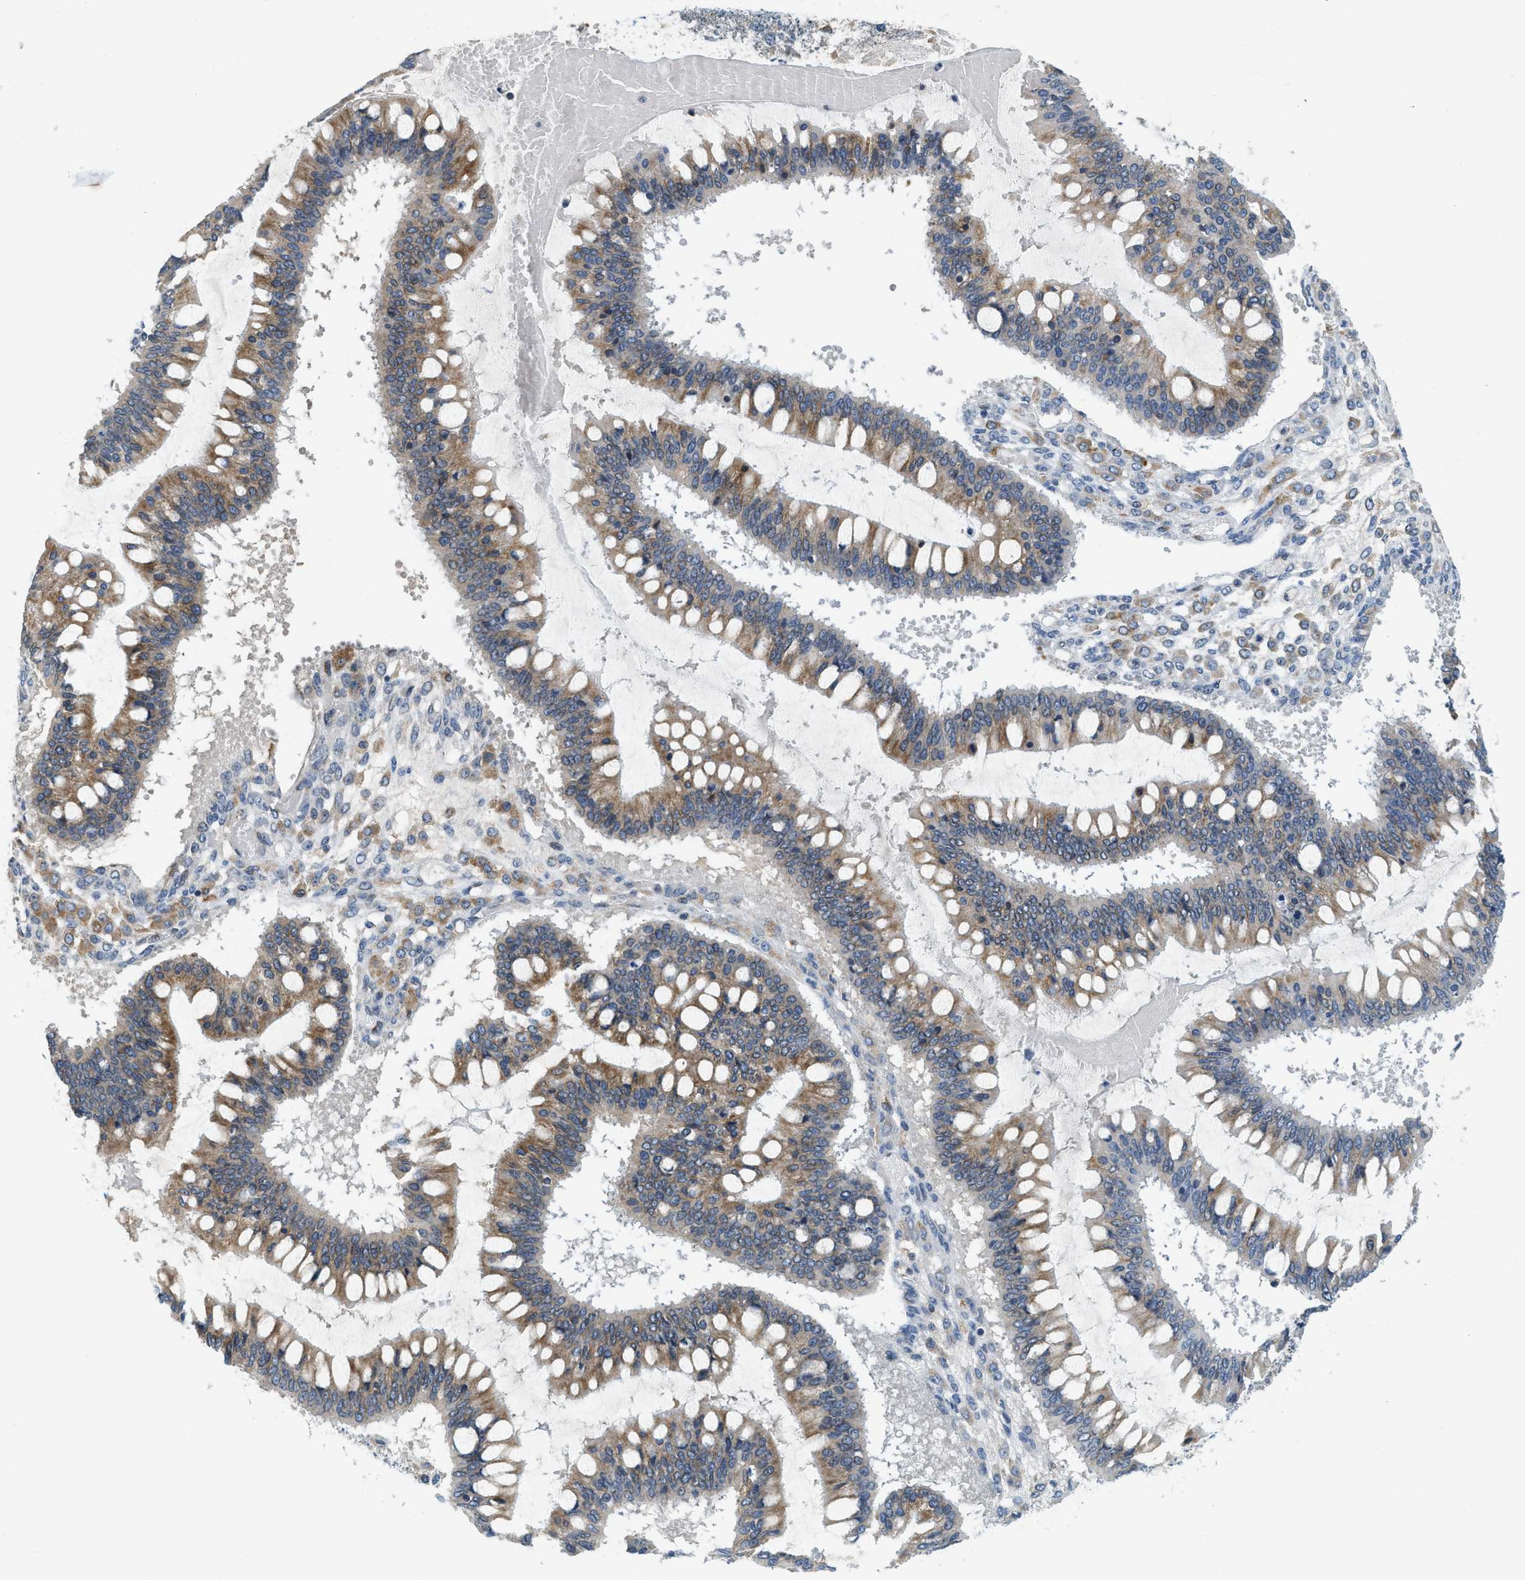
{"staining": {"intensity": "moderate", "quantity": "25%-75%", "location": "cytoplasmic/membranous"}, "tissue": "ovarian cancer", "cell_type": "Tumor cells", "image_type": "cancer", "snomed": [{"axis": "morphology", "description": "Cystadenocarcinoma, mucinous, NOS"}, {"axis": "topography", "description": "Ovary"}], "caption": "There is medium levels of moderate cytoplasmic/membranous staining in tumor cells of ovarian cancer (mucinous cystadenocarcinoma), as demonstrated by immunohistochemical staining (brown color).", "gene": "BCAP31", "patient": {"sex": "female", "age": 73}}